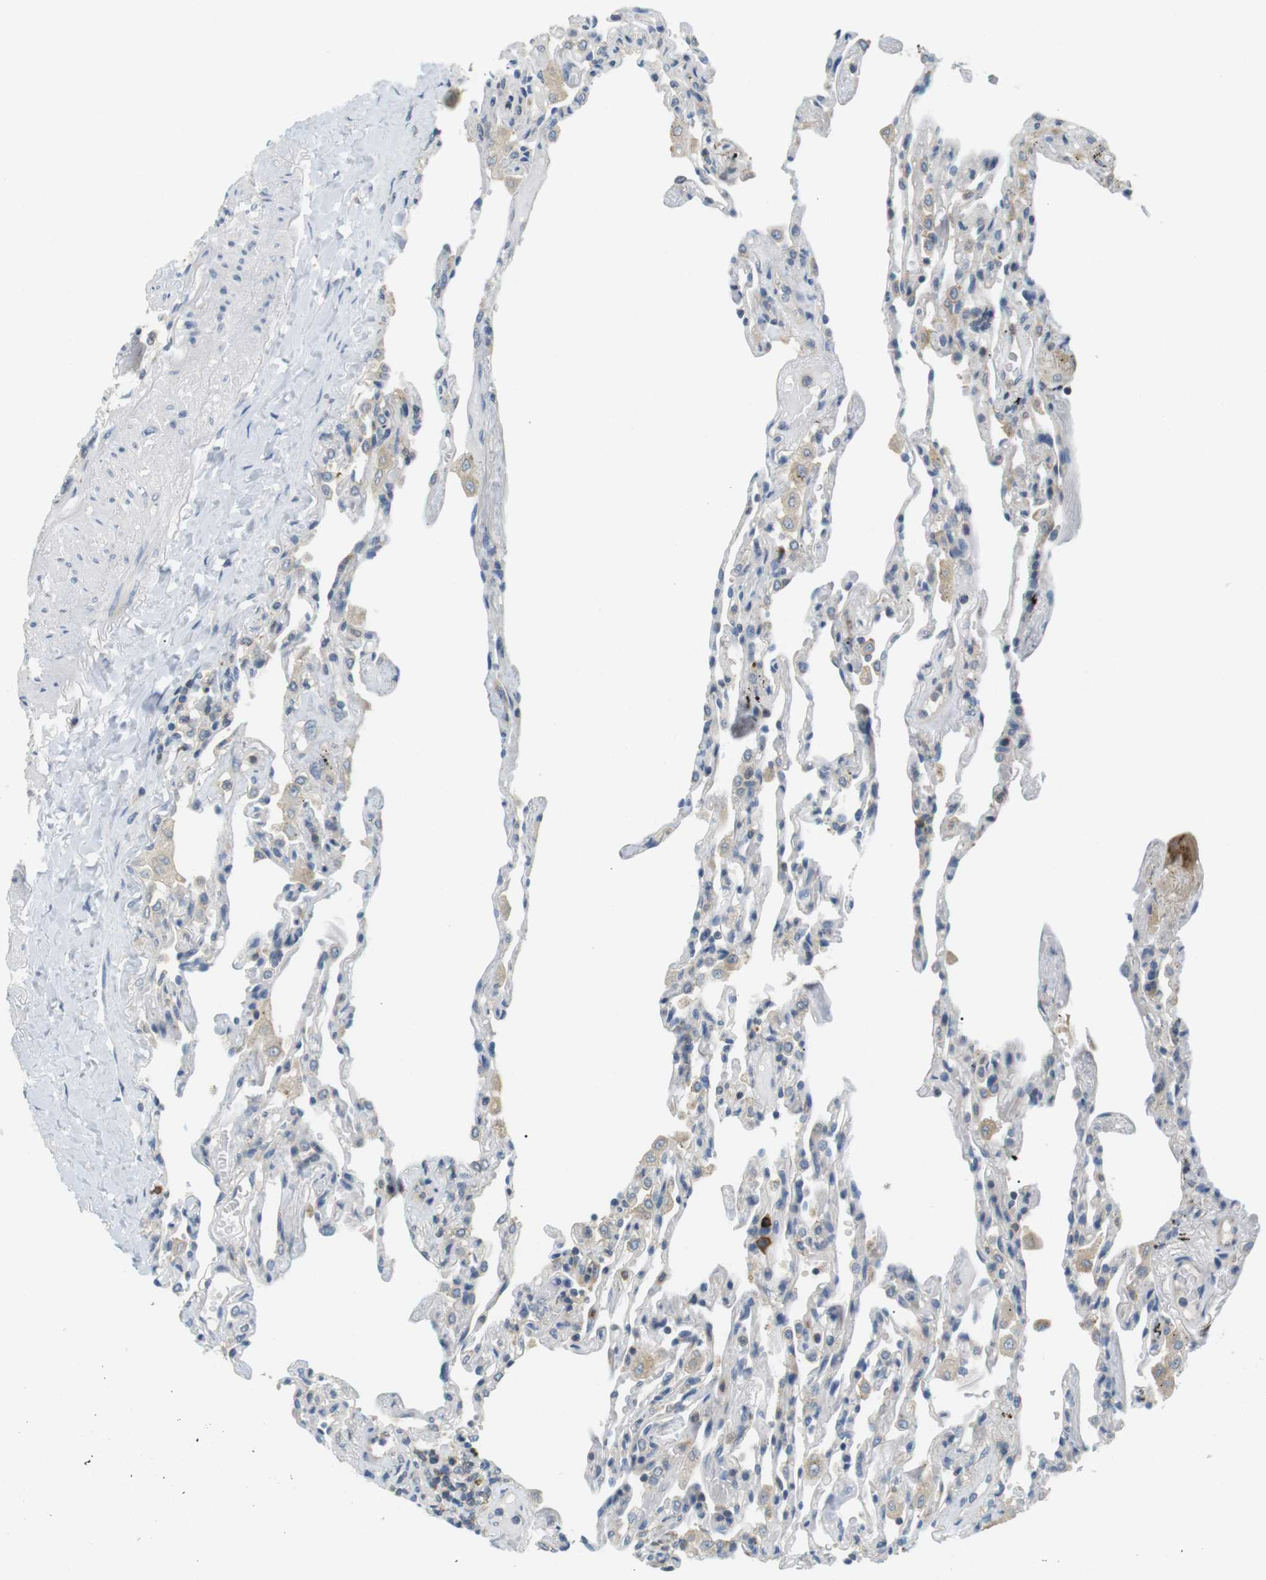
{"staining": {"intensity": "negative", "quantity": "none", "location": "none"}, "tissue": "lung", "cell_type": "Alveolar cells", "image_type": "normal", "snomed": [{"axis": "morphology", "description": "Normal tissue, NOS"}, {"axis": "topography", "description": "Lung"}], "caption": "This is an immunohistochemistry (IHC) histopathology image of benign lung. There is no staining in alveolar cells.", "gene": "TMEM200A", "patient": {"sex": "male", "age": 59}}